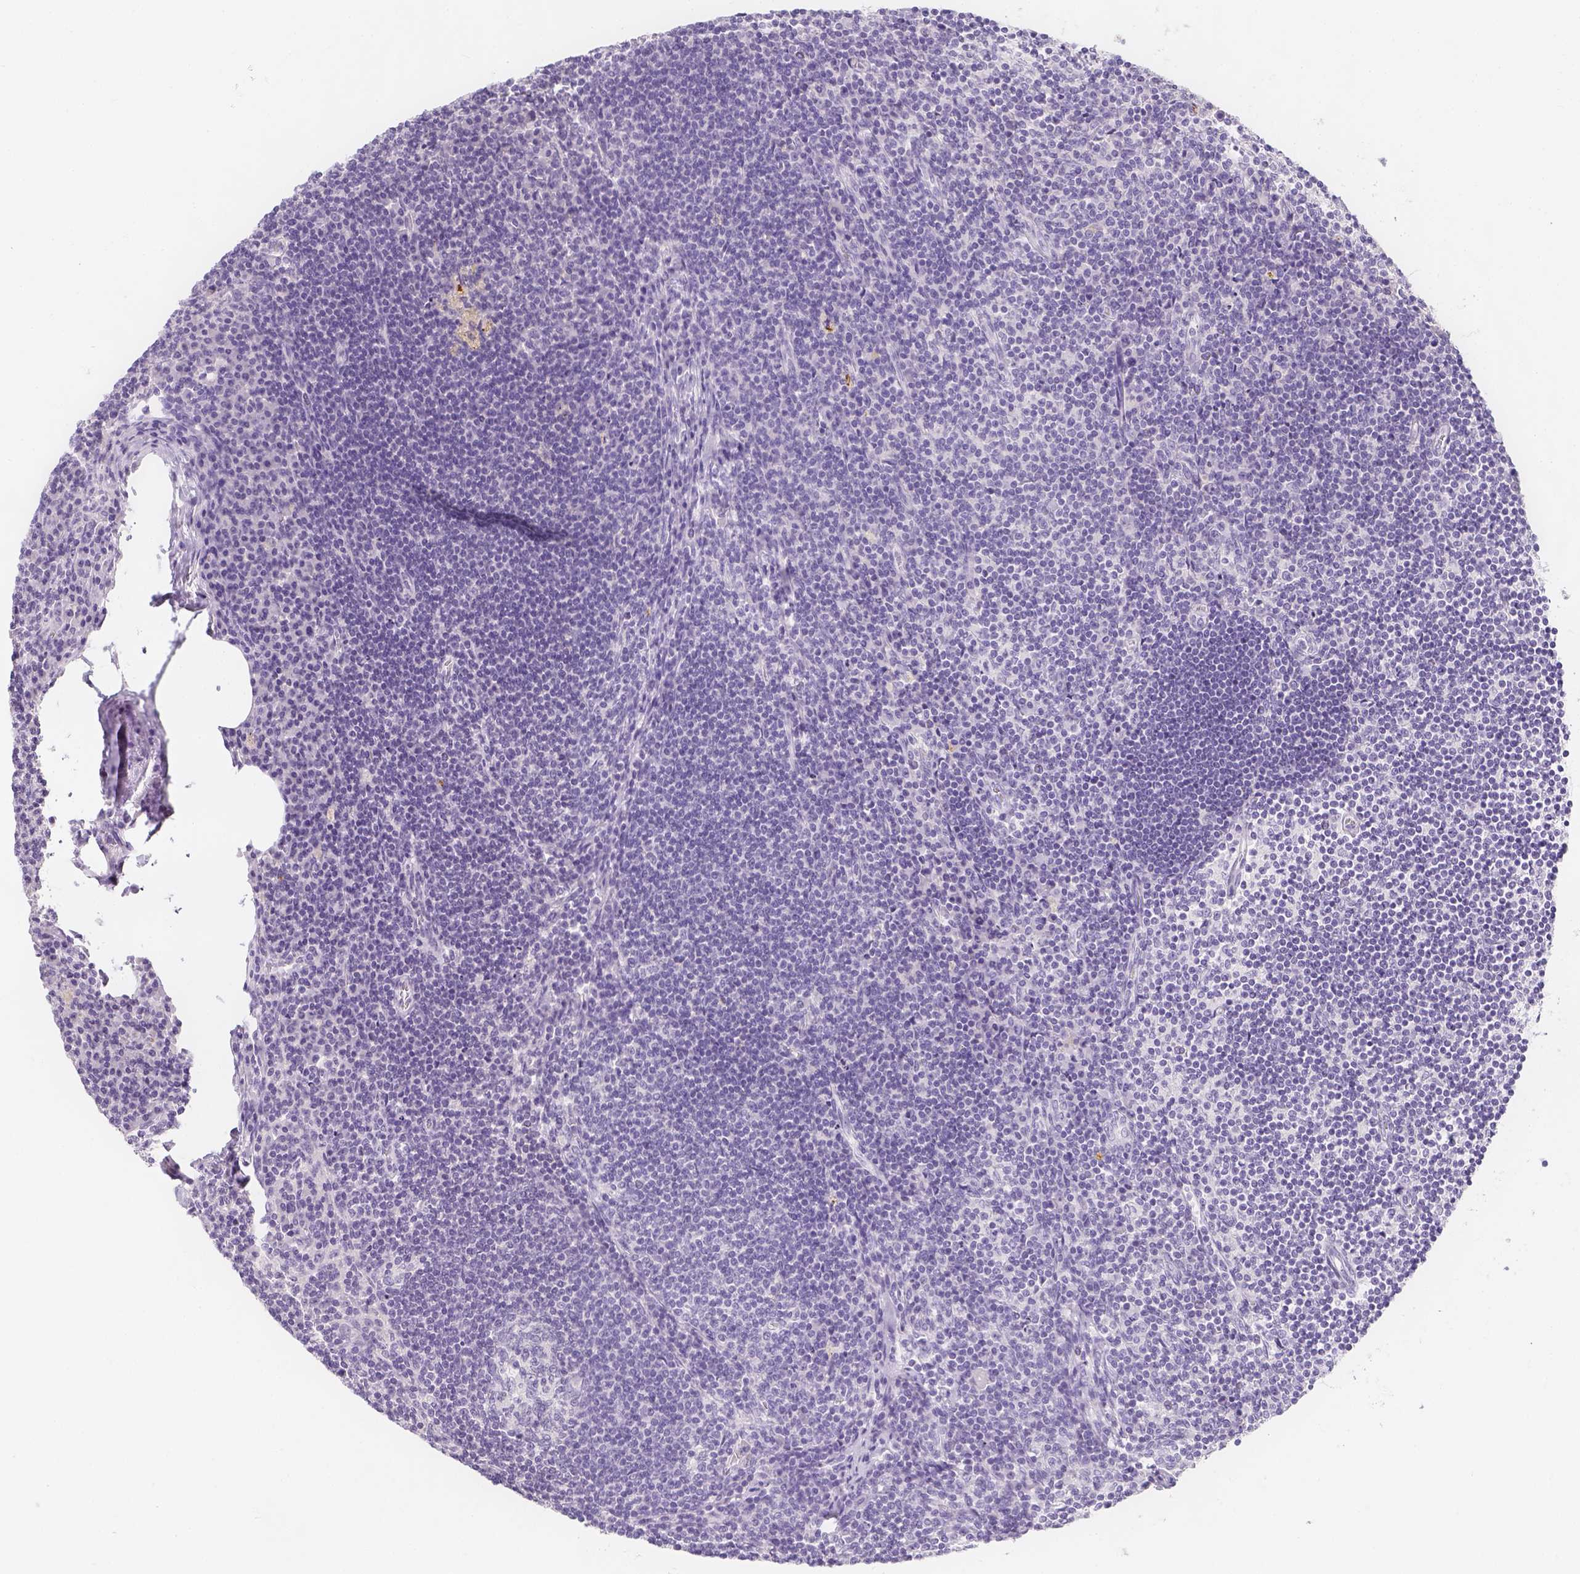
{"staining": {"intensity": "negative", "quantity": "none", "location": "none"}, "tissue": "lymph node", "cell_type": "Germinal center cells", "image_type": "normal", "snomed": [{"axis": "morphology", "description": "Normal tissue, NOS"}, {"axis": "topography", "description": "Lymph node"}], "caption": "Immunohistochemical staining of normal lymph node displays no significant positivity in germinal center cells. The staining was performed using DAB (3,3'-diaminobenzidine) to visualize the protein expression in brown, while the nuclei were stained in blue with hematoxylin (Magnification: 20x).", "gene": "SLC18A1", "patient": {"sex": "male", "age": 67}}